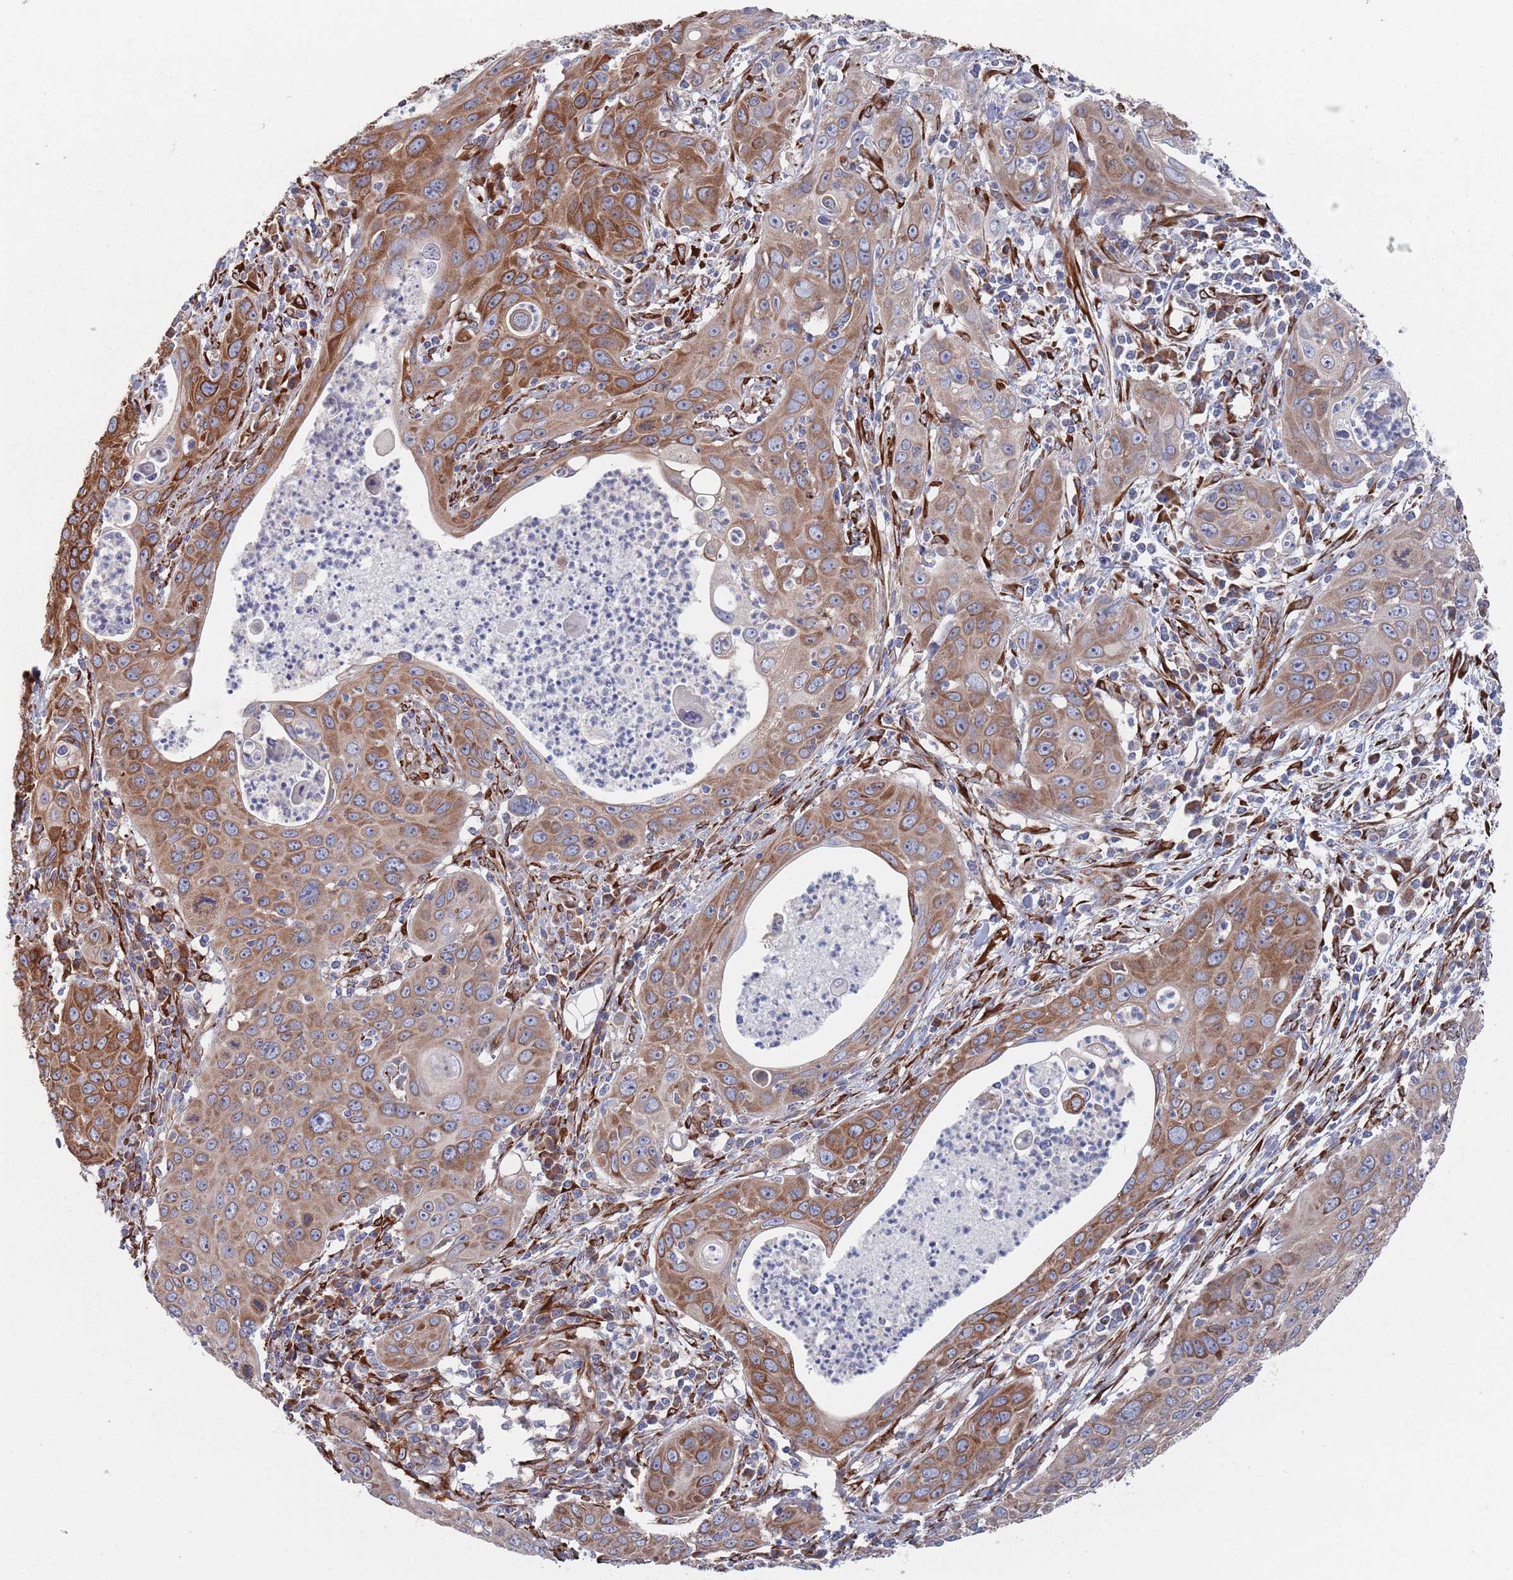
{"staining": {"intensity": "moderate", "quantity": ">75%", "location": "cytoplasmic/membranous"}, "tissue": "cervical cancer", "cell_type": "Tumor cells", "image_type": "cancer", "snomed": [{"axis": "morphology", "description": "Squamous cell carcinoma, NOS"}, {"axis": "topography", "description": "Cervix"}], "caption": "Cervical cancer stained for a protein (brown) reveals moderate cytoplasmic/membranous positive expression in about >75% of tumor cells.", "gene": "CCDC106", "patient": {"sex": "female", "age": 36}}